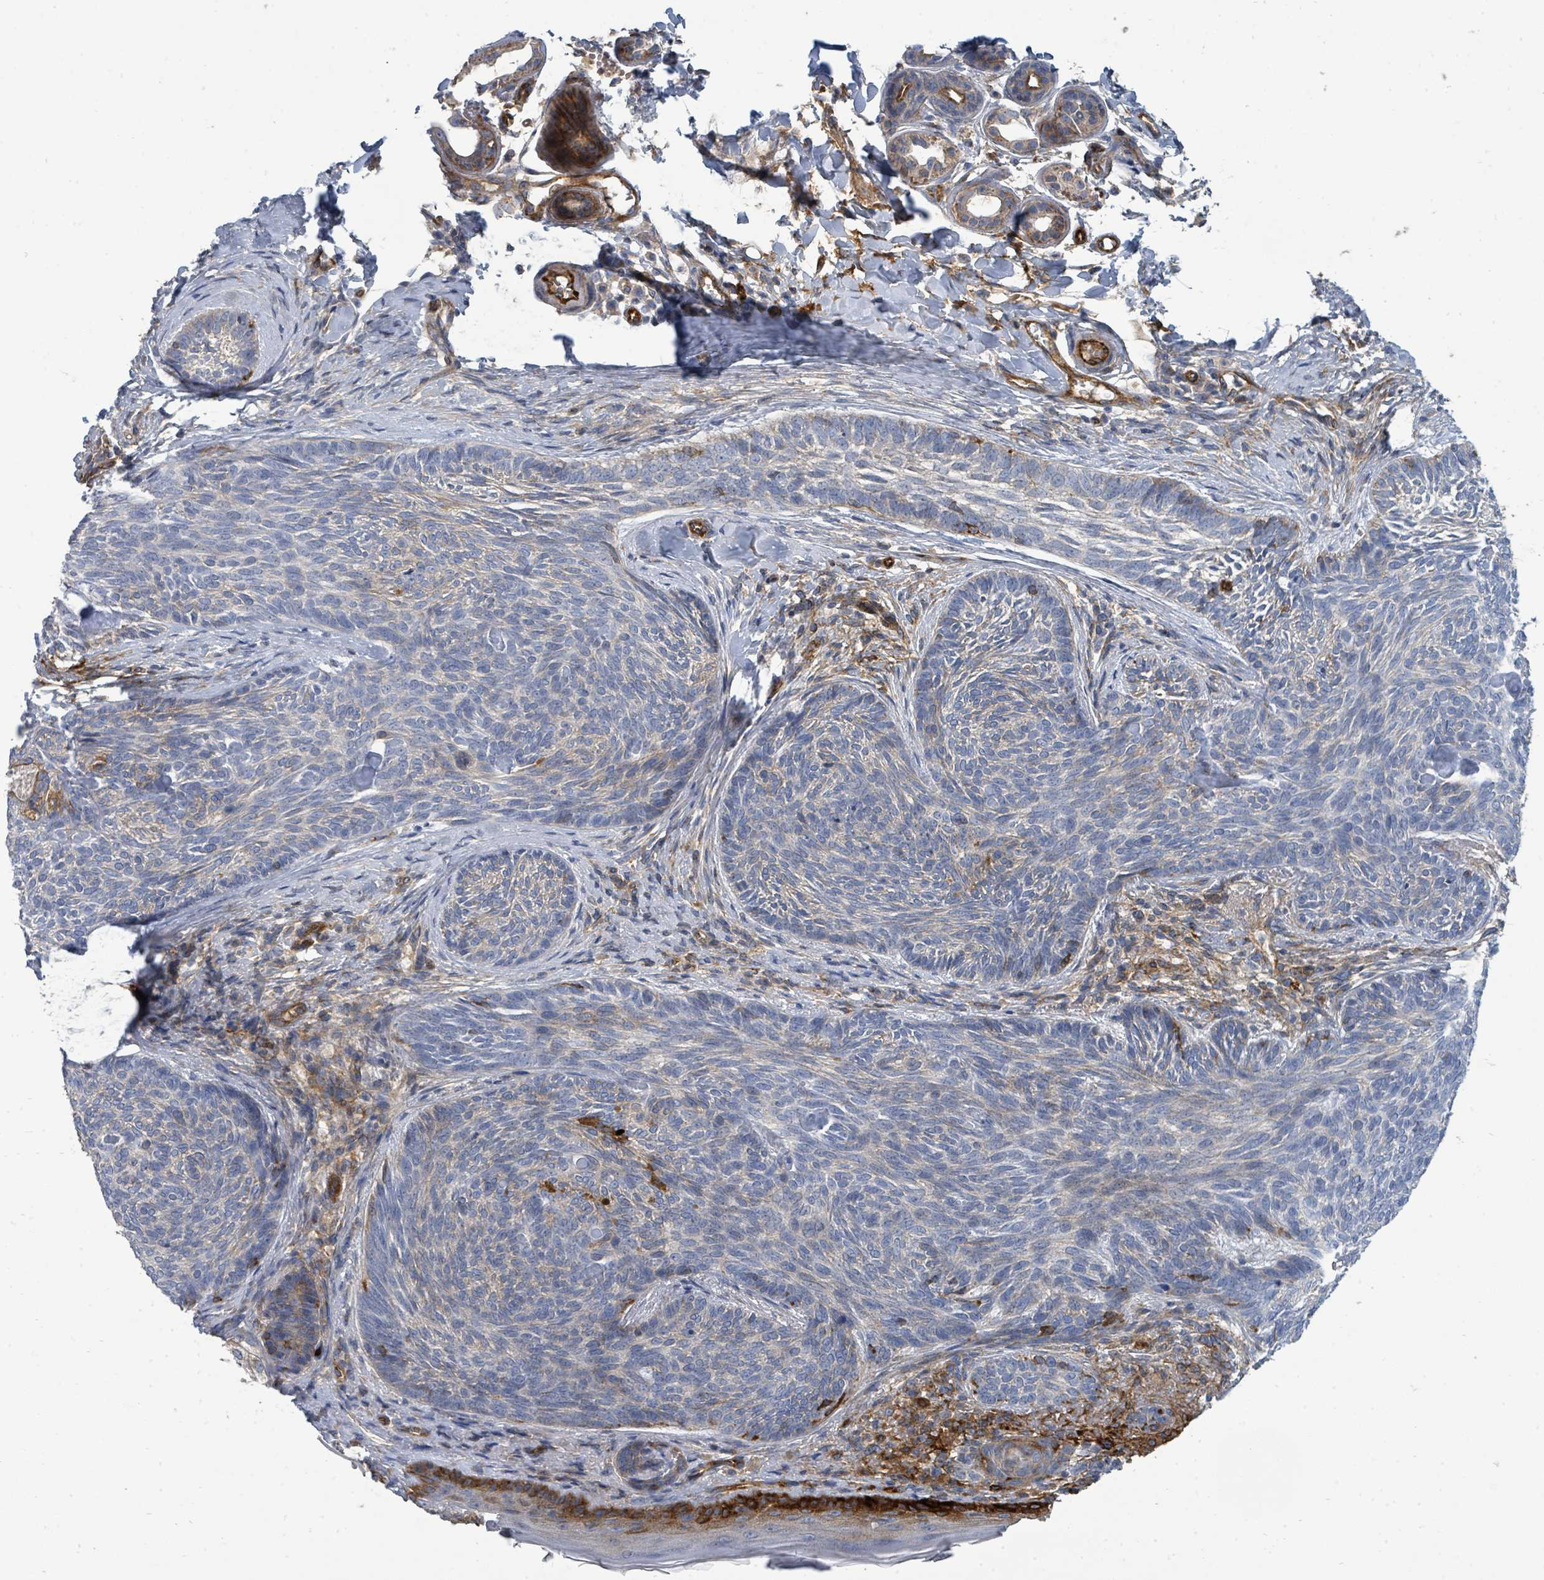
{"staining": {"intensity": "negative", "quantity": "none", "location": "none"}, "tissue": "skin cancer", "cell_type": "Tumor cells", "image_type": "cancer", "snomed": [{"axis": "morphology", "description": "Basal cell carcinoma"}, {"axis": "topography", "description": "Skin"}], "caption": "Immunohistochemistry of human skin cancer exhibits no expression in tumor cells.", "gene": "IFIT1", "patient": {"sex": "male", "age": 73}}